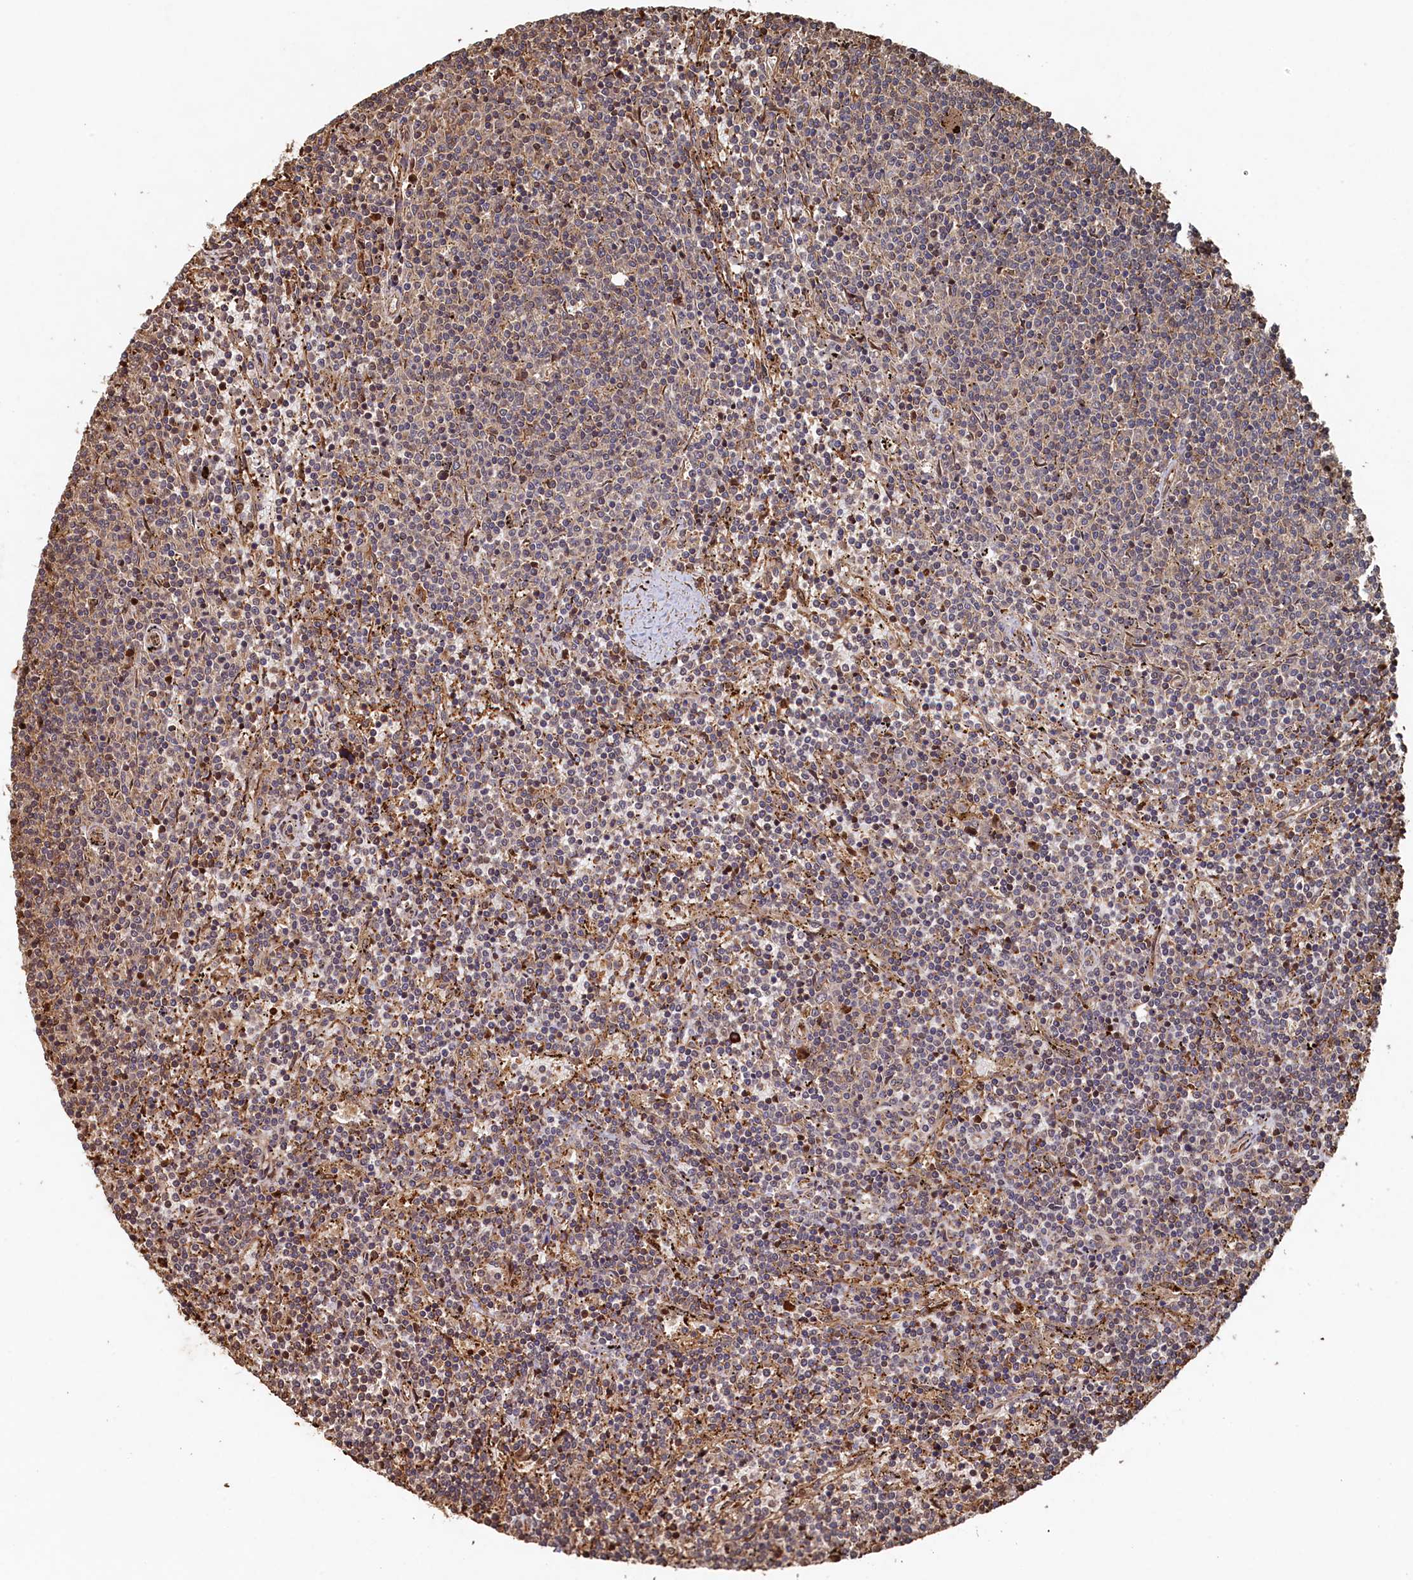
{"staining": {"intensity": "weak", "quantity": ">75%", "location": "cytoplasmic/membranous"}, "tissue": "lymphoma", "cell_type": "Tumor cells", "image_type": "cancer", "snomed": [{"axis": "morphology", "description": "Malignant lymphoma, non-Hodgkin's type, Low grade"}, {"axis": "topography", "description": "Spleen"}], "caption": "The image shows a brown stain indicating the presence of a protein in the cytoplasmic/membranous of tumor cells in malignant lymphoma, non-Hodgkin's type (low-grade). The protein is stained brown, and the nuclei are stained in blue (DAB IHC with brightfield microscopy, high magnification).", "gene": "PIGN", "patient": {"sex": "female", "age": 50}}